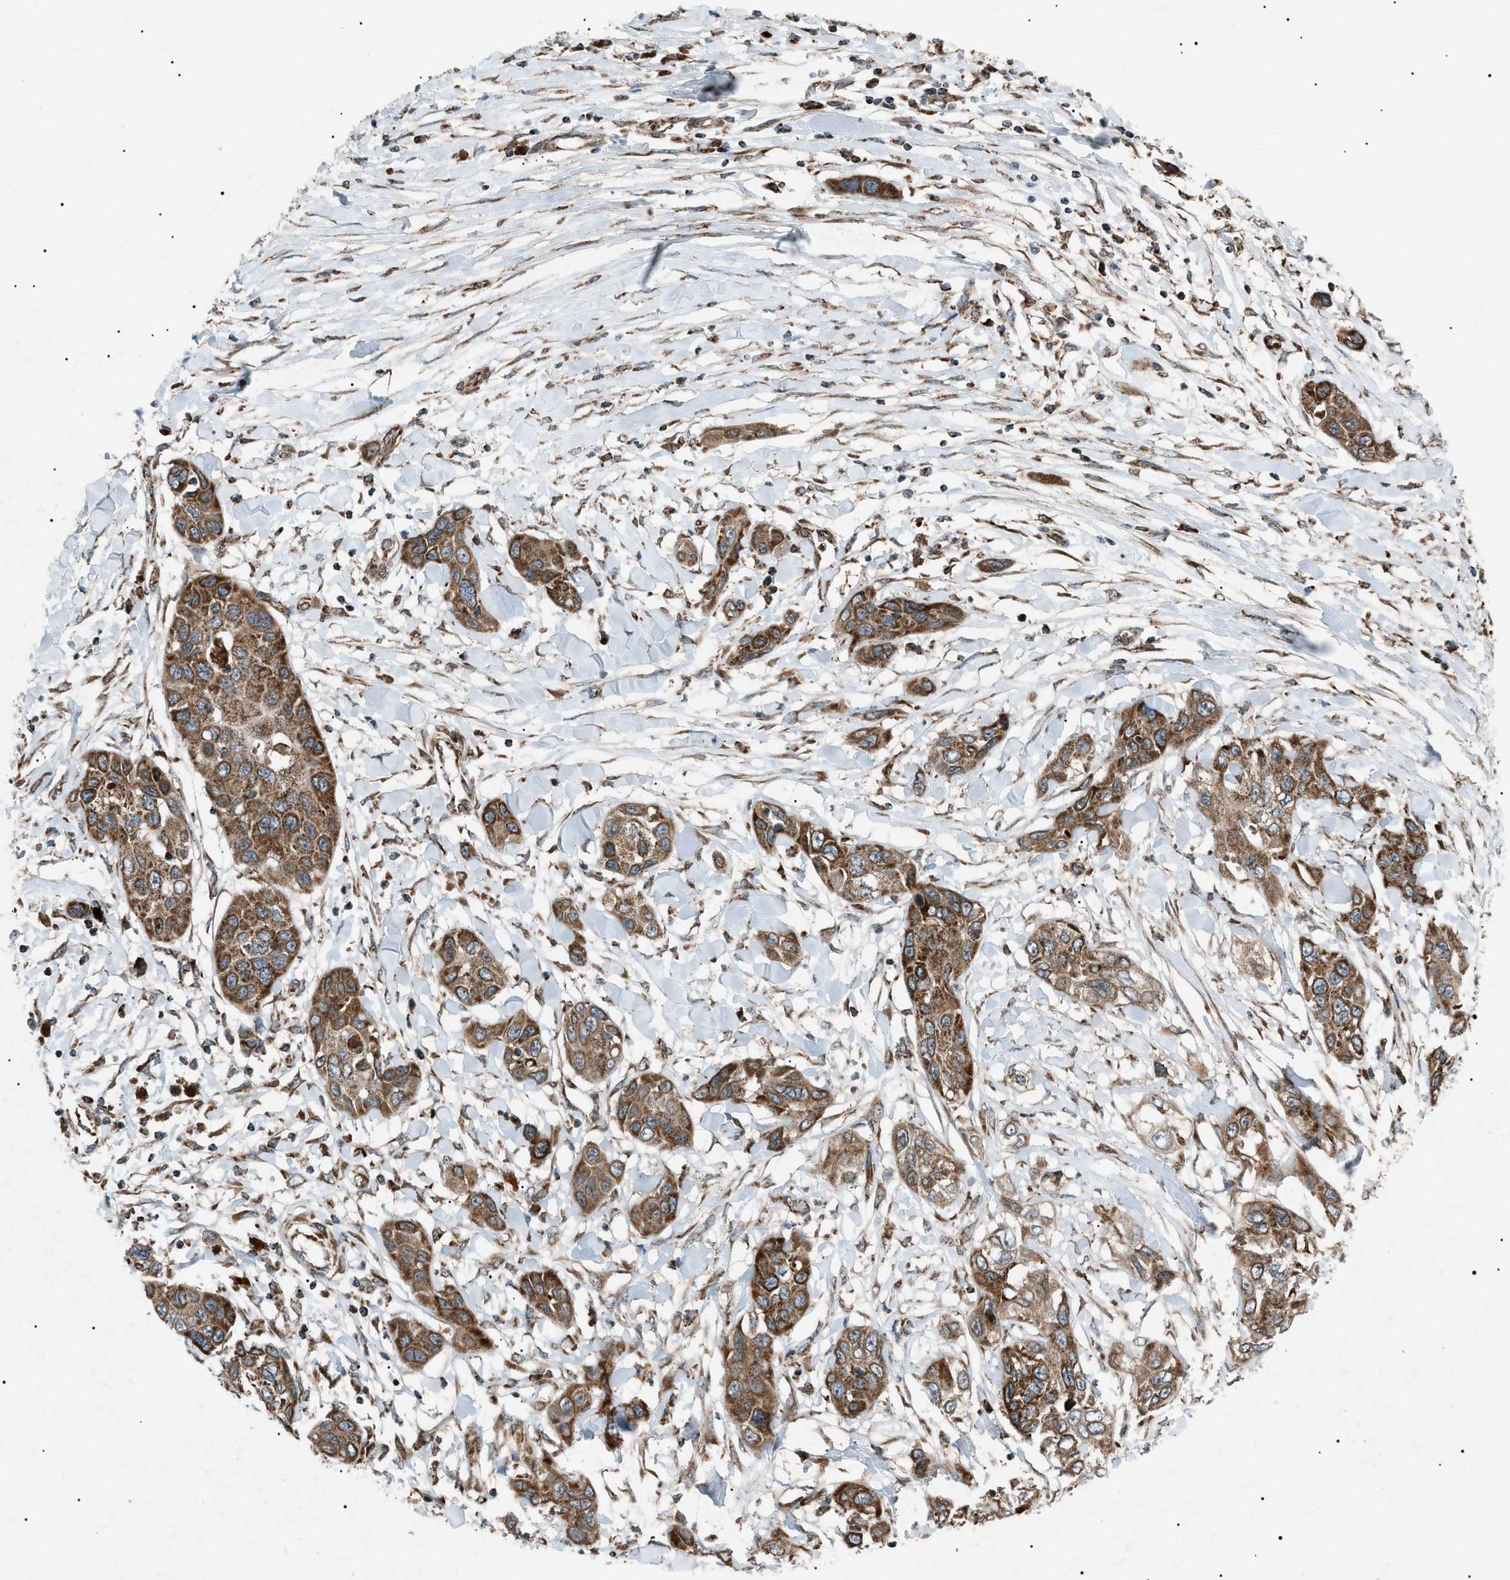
{"staining": {"intensity": "moderate", "quantity": ">75%", "location": "cytoplasmic/membranous"}, "tissue": "pancreatic cancer", "cell_type": "Tumor cells", "image_type": "cancer", "snomed": [{"axis": "morphology", "description": "Adenocarcinoma, NOS"}, {"axis": "topography", "description": "Pancreas"}], "caption": "About >75% of tumor cells in human pancreatic cancer display moderate cytoplasmic/membranous protein positivity as visualized by brown immunohistochemical staining.", "gene": "C1GALT1C1", "patient": {"sex": "female", "age": 70}}